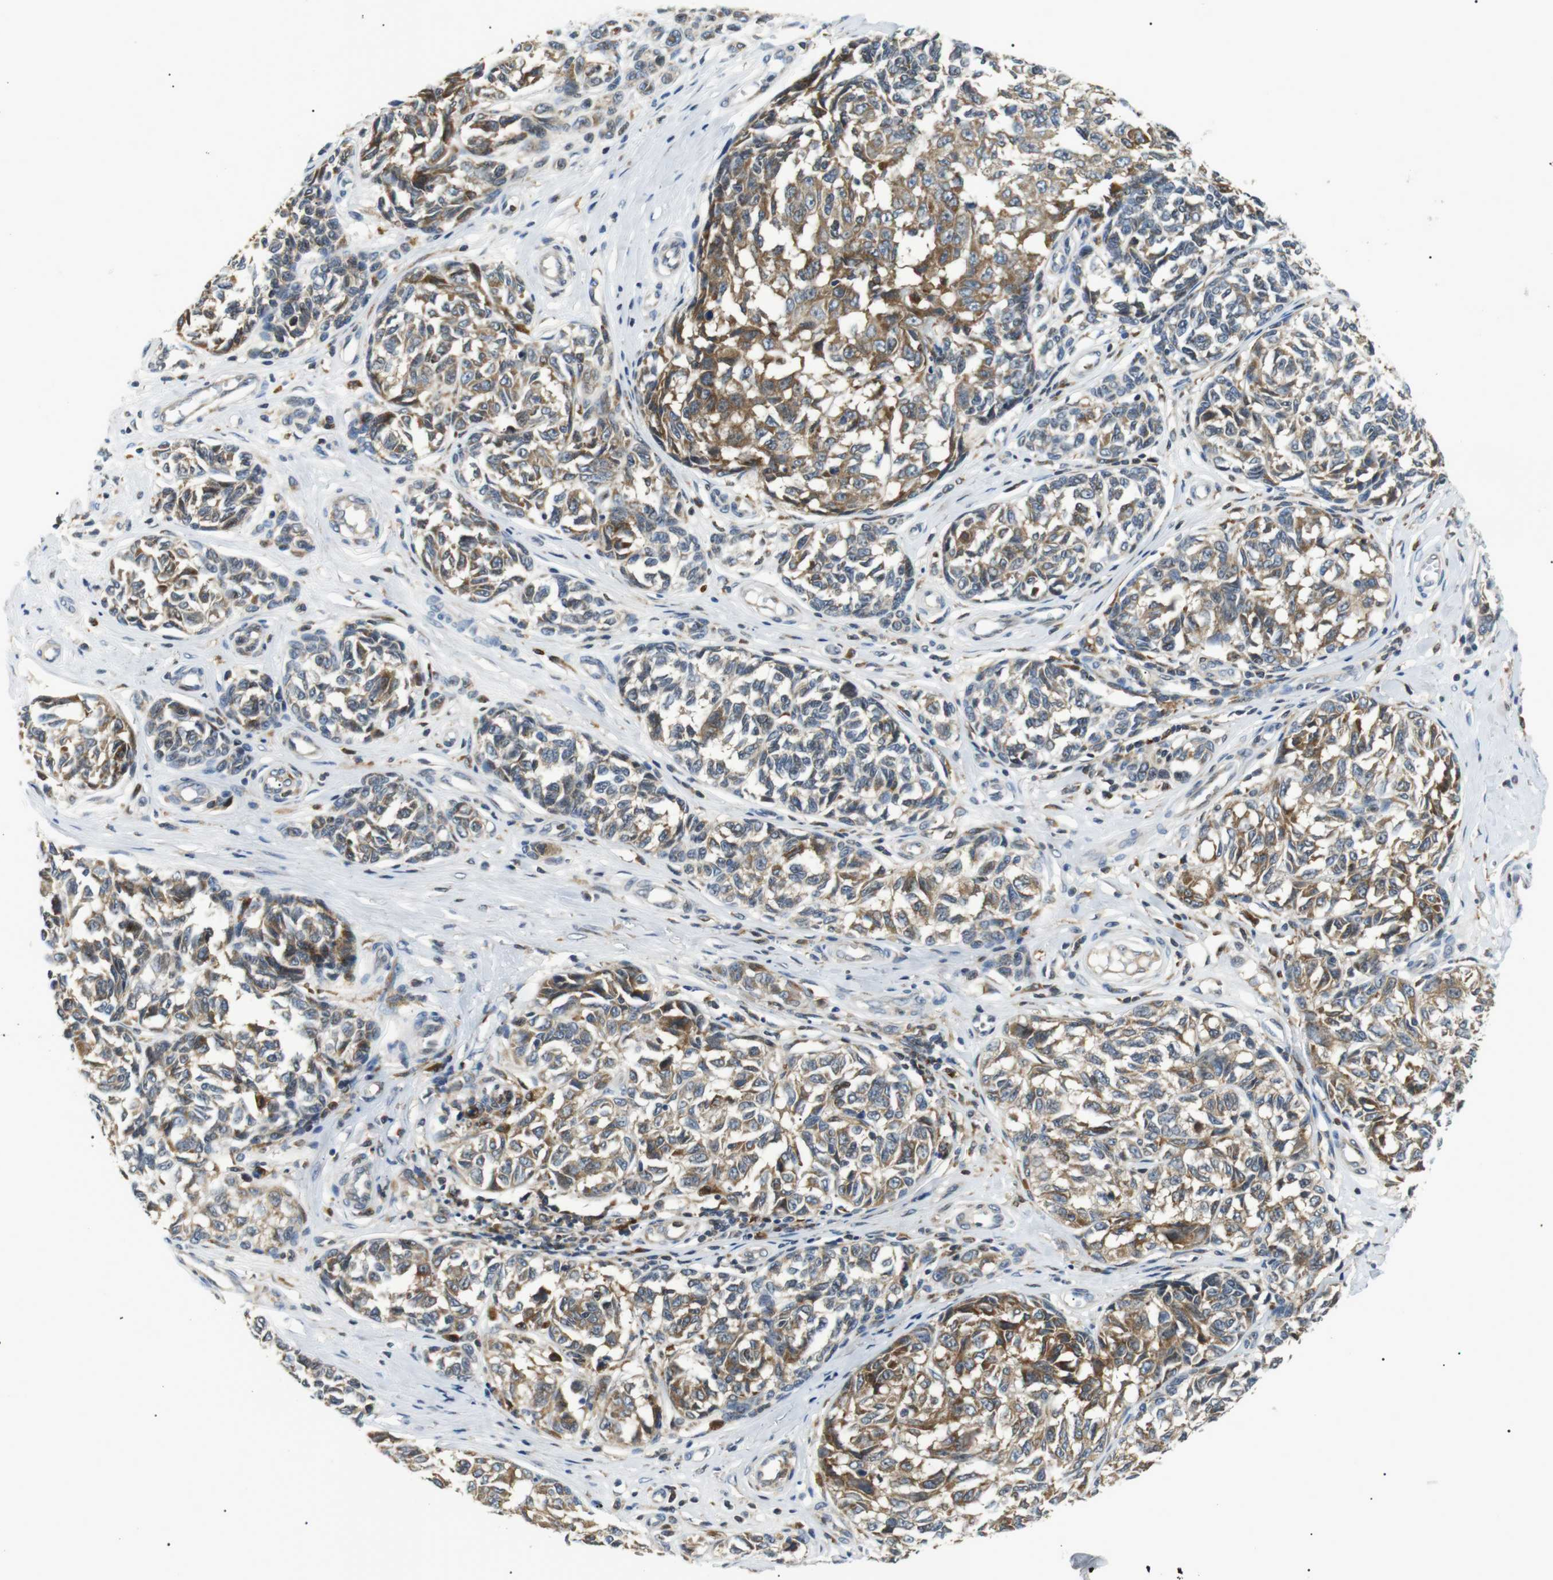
{"staining": {"intensity": "moderate", "quantity": "25%-75%", "location": "cytoplasmic/membranous"}, "tissue": "melanoma", "cell_type": "Tumor cells", "image_type": "cancer", "snomed": [{"axis": "morphology", "description": "Malignant melanoma, NOS"}, {"axis": "topography", "description": "Skin"}], "caption": "IHC staining of melanoma, which displays medium levels of moderate cytoplasmic/membranous positivity in about 25%-75% of tumor cells indicating moderate cytoplasmic/membranous protein expression. The staining was performed using DAB (brown) for protein detection and nuclei were counterstained in hematoxylin (blue).", "gene": "RAB9A", "patient": {"sex": "female", "age": 64}}